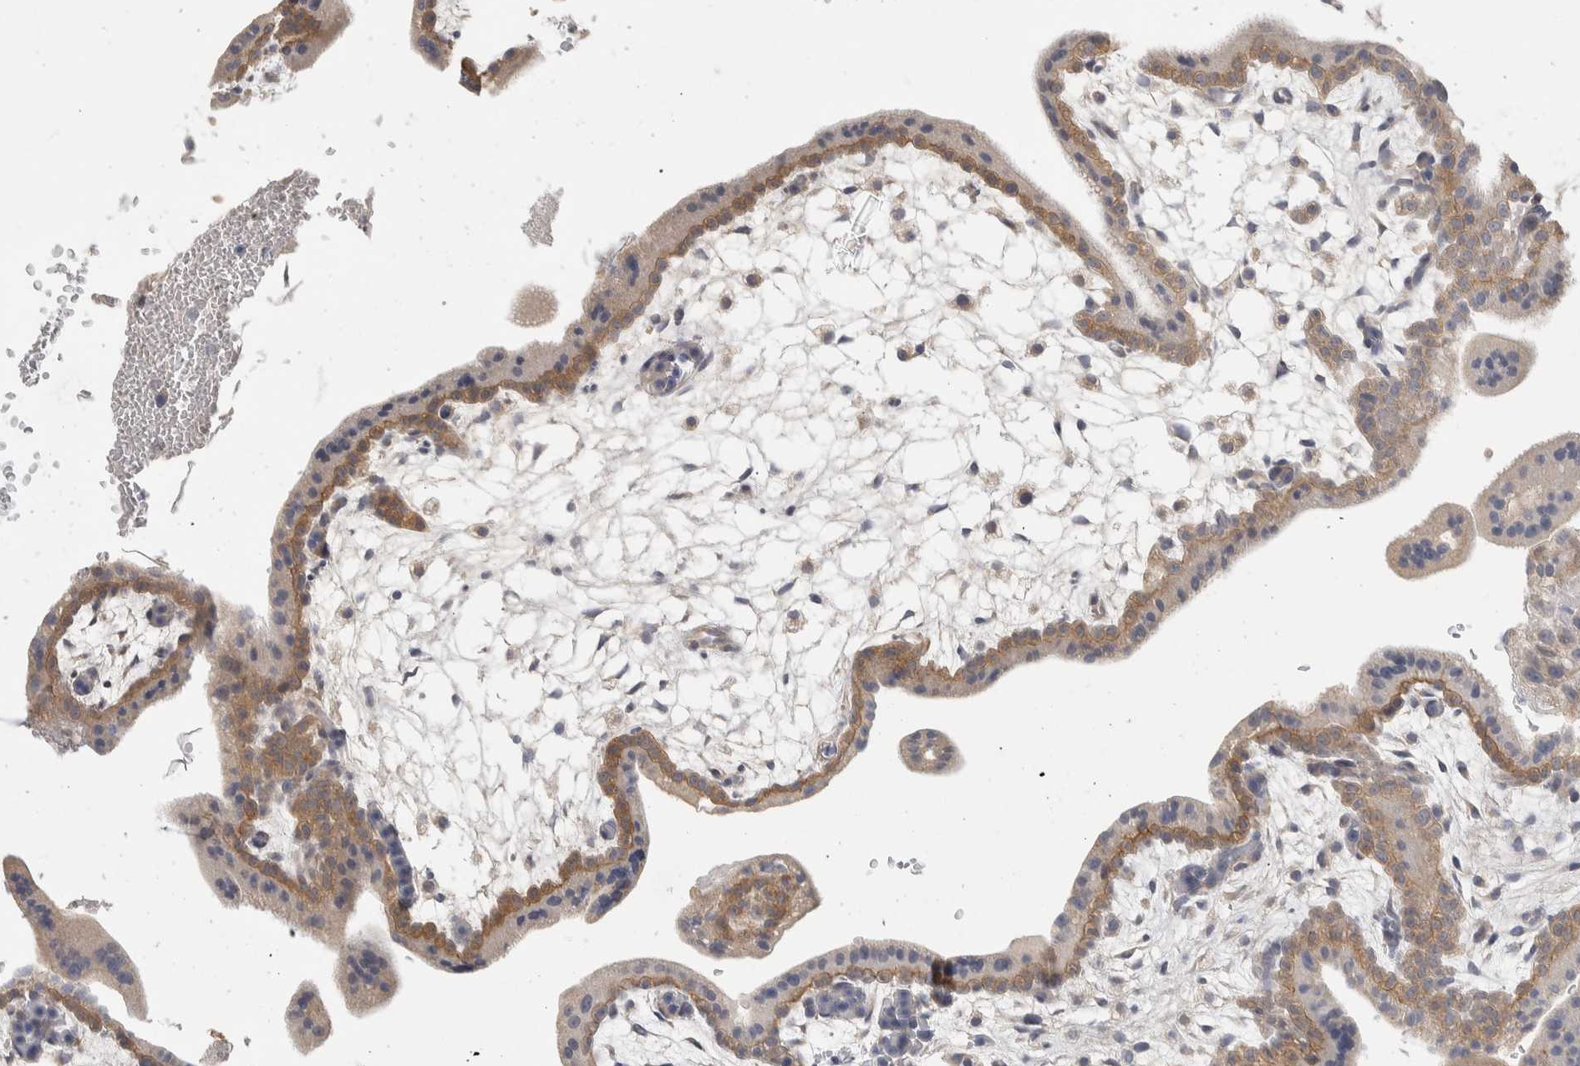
{"staining": {"intensity": "moderate", "quantity": ">75%", "location": "cytoplasmic/membranous"}, "tissue": "placenta", "cell_type": "Decidual cells", "image_type": "normal", "snomed": [{"axis": "morphology", "description": "Normal tissue, NOS"}, {"axis": "topography", "description": "Placenta"}], "caption": "Unremarkable placenta displays moderate cytoplasmic/membranous staining in about >75% of decidual cells The protein of interest is stained brown, and the nuclei are stained in blue (DAB IHC with brightfield microscopy, high magnification)..", "gene": "DCXR", "patient": {"sex": "female", "age": 35}}